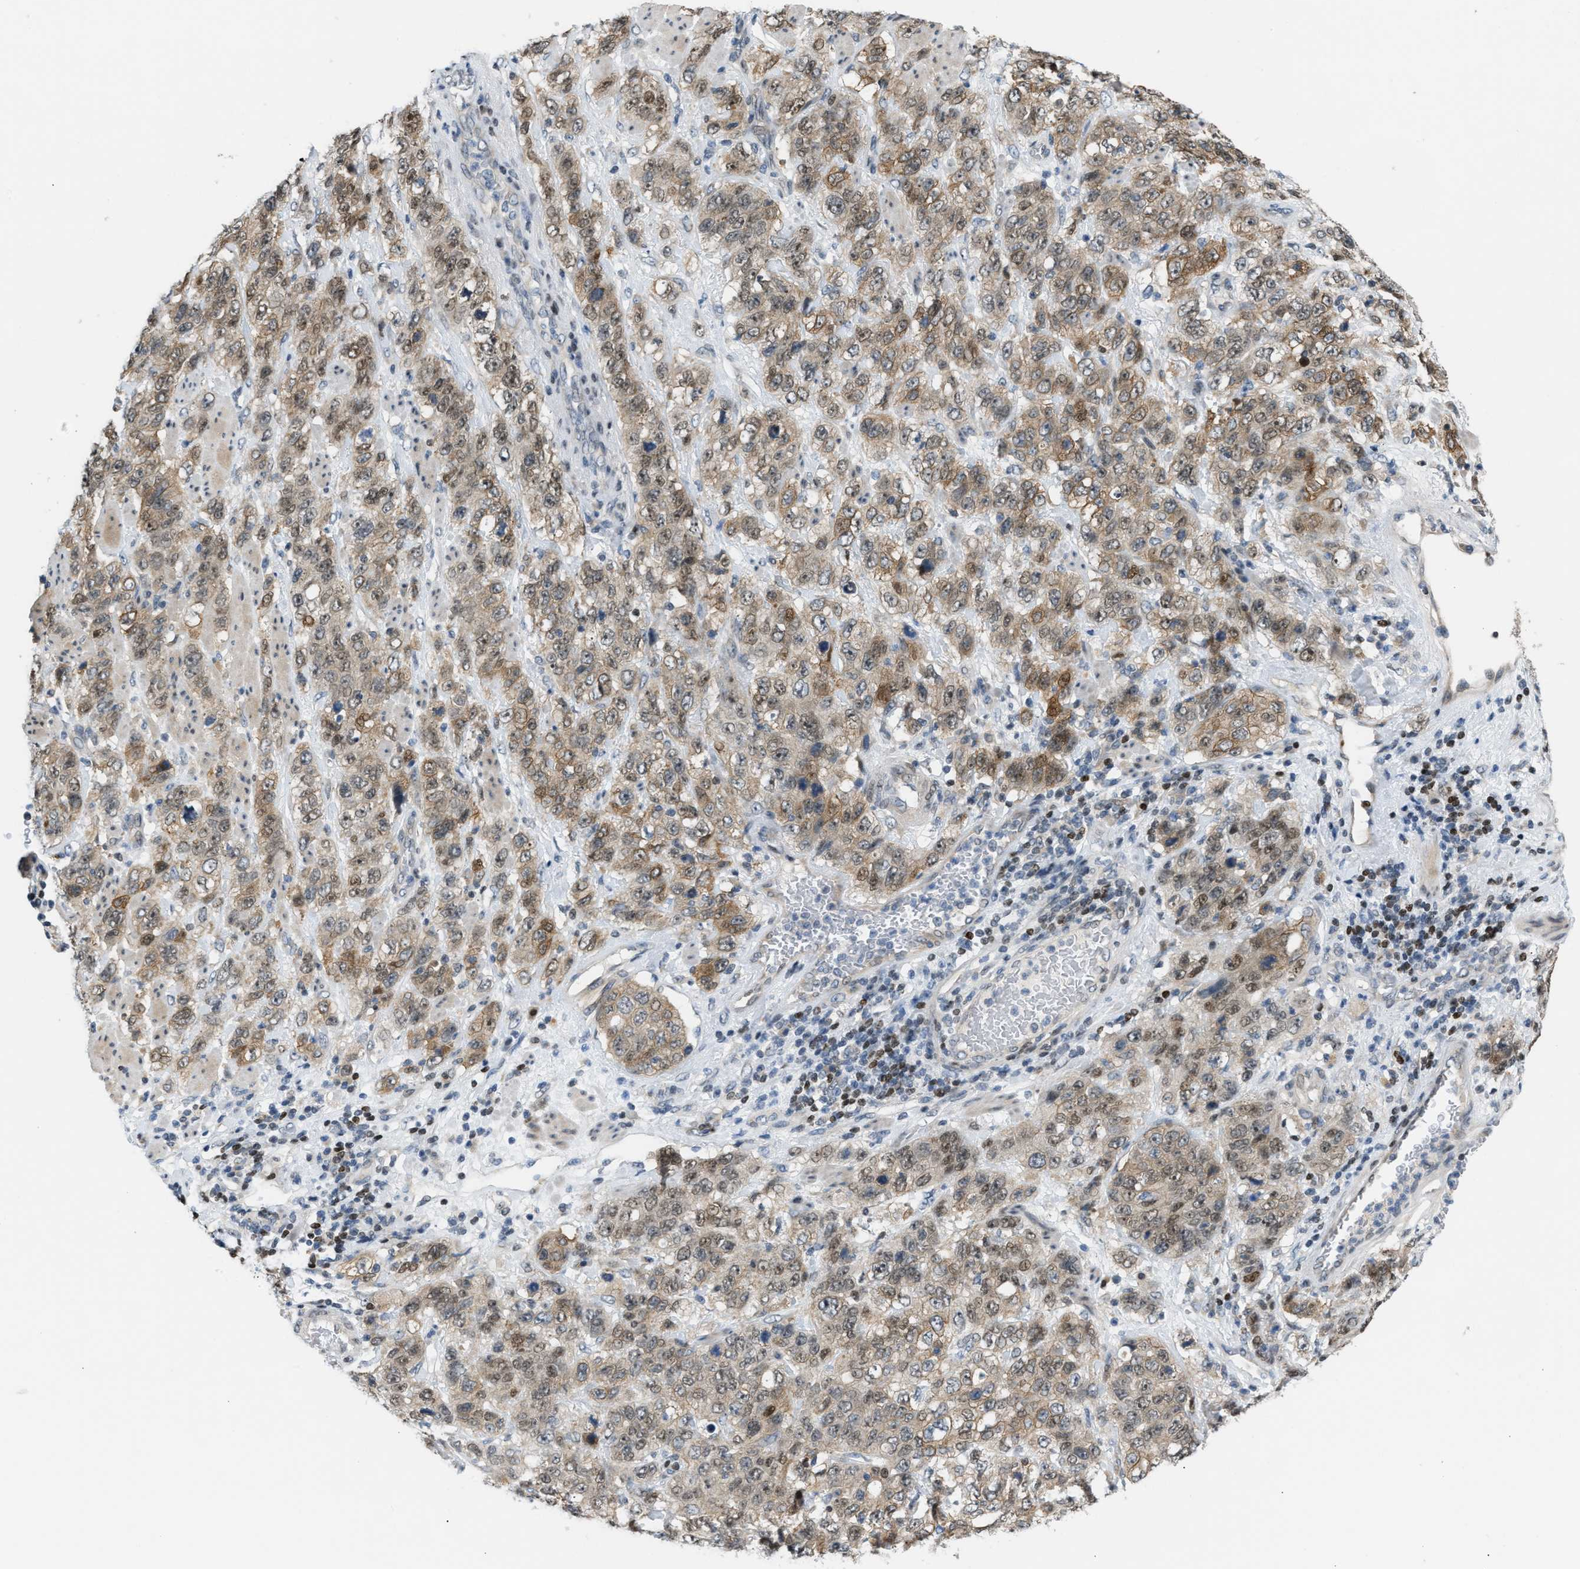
{"staining": {"intensity": "moderate", "quantity": ">75%", "location": "cytoplasmic/membranous,nuclear"}, "tissue": "stomach cancer", "cell_type": "Tumor cells", "image_type": "cancer", "snomed": [{"axis": "morphology", "description": "Adenocarcinoma, NOS"}, {"axis": "topography", "description": "Stomach"}], "caption": "A medium amount of moderate cytoplasmic/membranous and nuclear positivity is appreciated in about >75% of tumor cells in stomach adenocarcinoma tissue.", "gene": "NPS", "patient": {"sex": "male", "age": 48}}